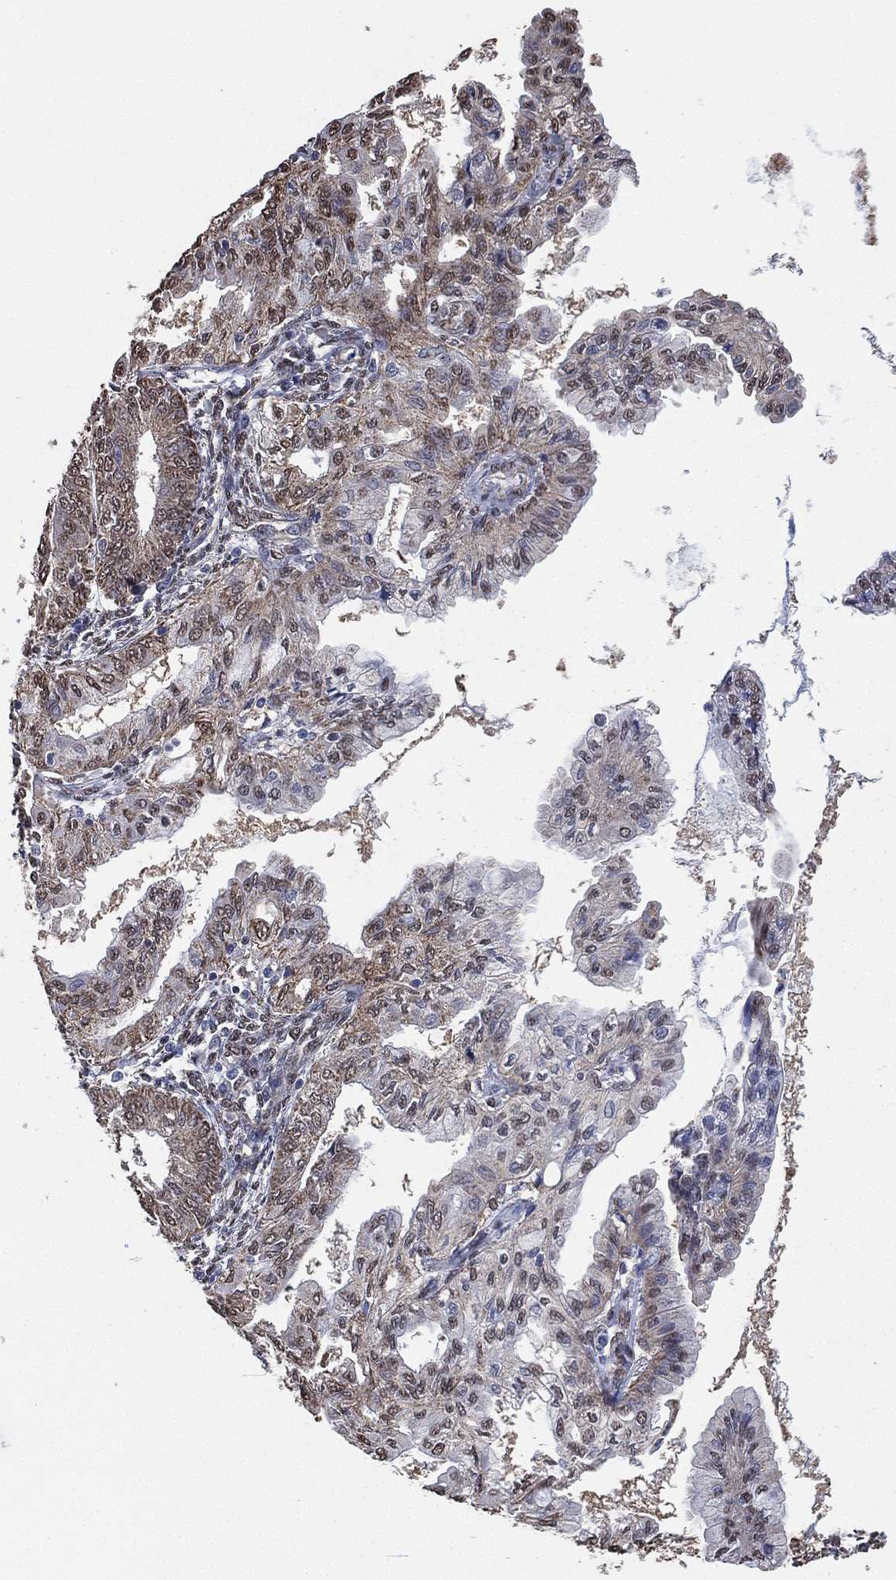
{"staining": {"intensity": "weak", "quantity": "25%-75%", "location": "cytoplasmic/membranous,nuclear"}, "tissue": "endometrial cancer", "cell_type": "Tumor cells", "image_type": "cancer", "snomed": [{"axis": "morphology", "description": "Adenocarcinoma, NOS"}, {"axis": "topography", "description": "Endometrium"}], "caption": "Endometrial cancer (adenocarcinoma) stained with immunohistochemistry displays weak cytoplasmic/membranous and nuclear staining in about 25%-75% of tumor cells. Using DAB (brown) and hematoxylin (blue) stains, captured at high magnification using brightfield microscopy.", "gene": "ALDH7A1", "patient": {"sex": "female", "age": 68}}